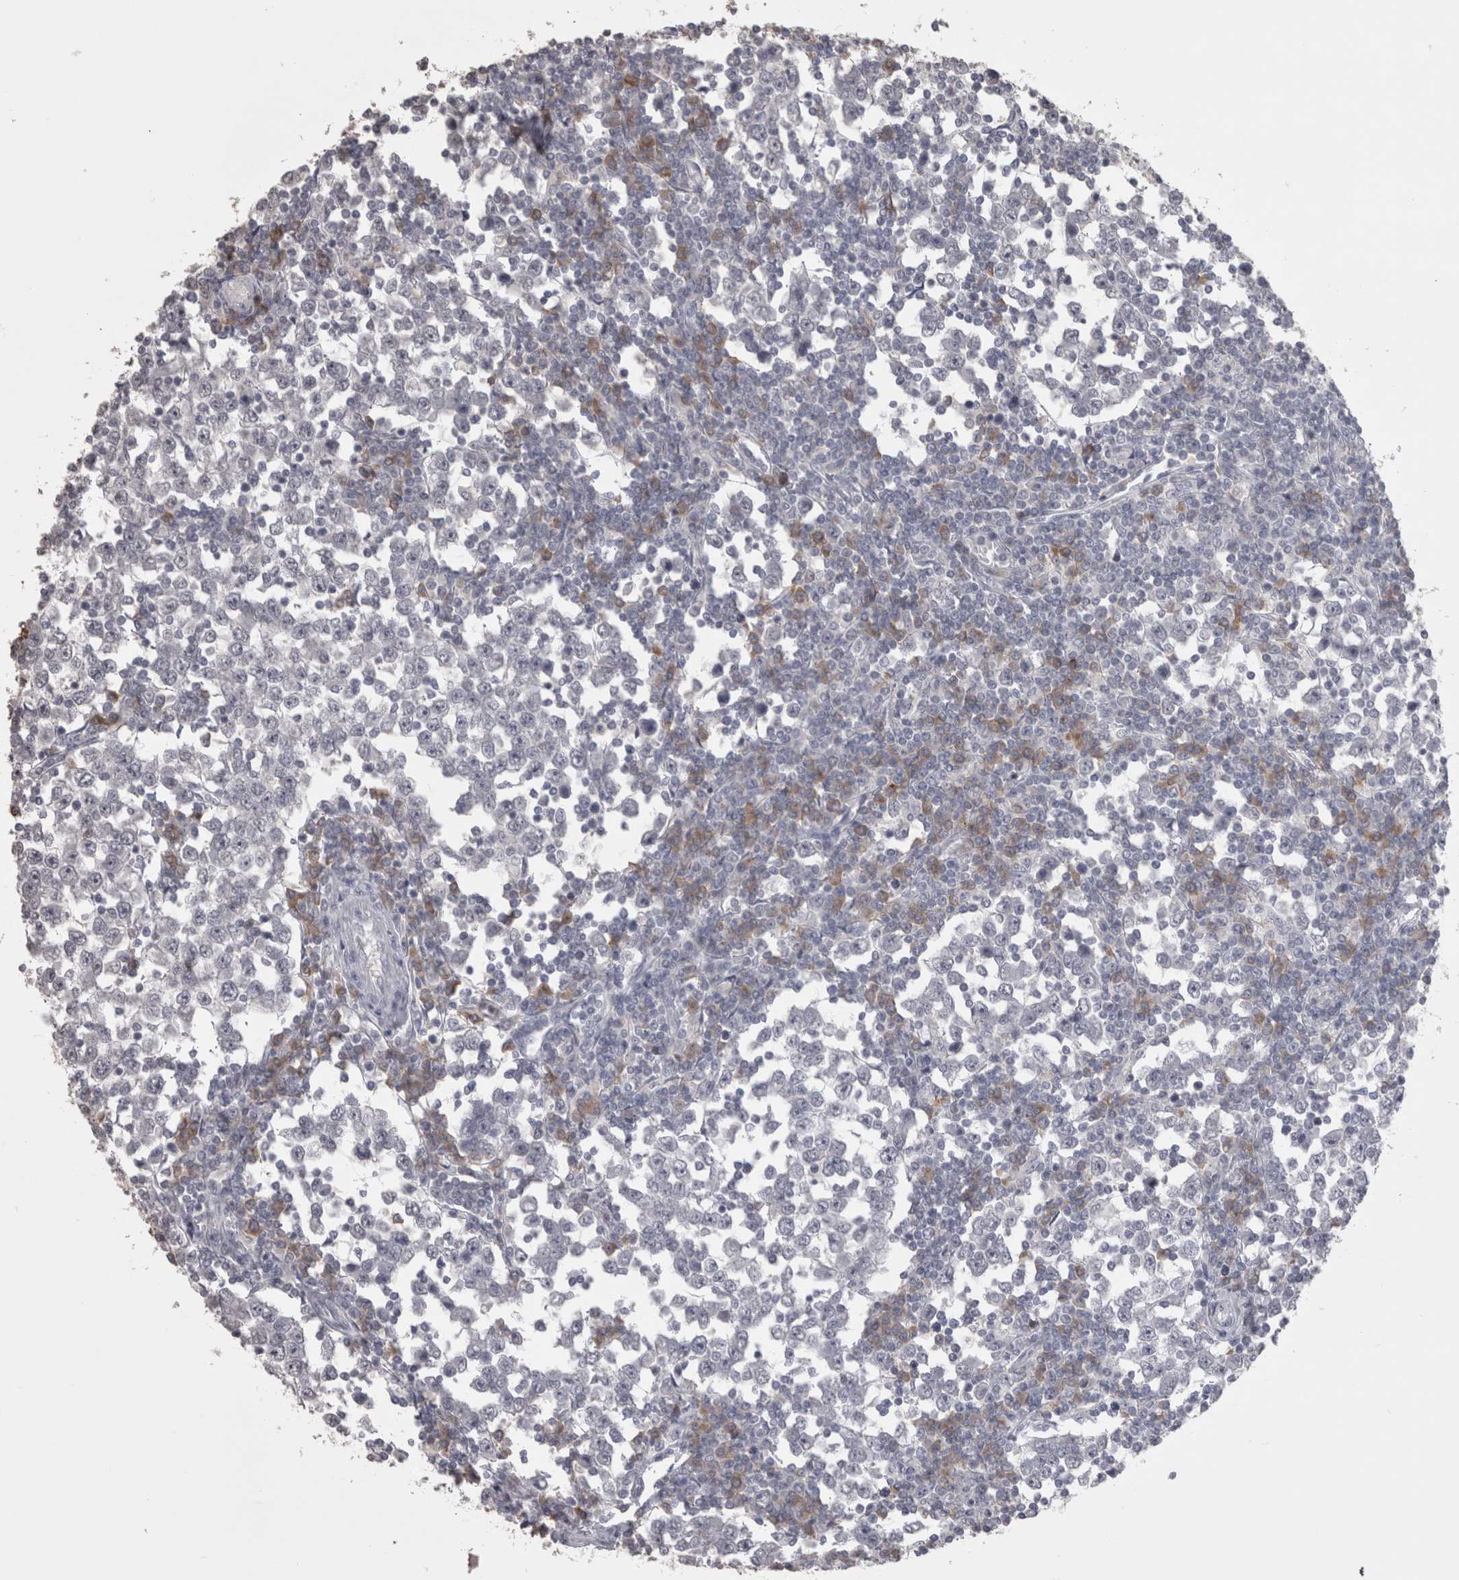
{"staining": {"intensity": "negative", "quantity": "none", "location": "none"}, "tissue": "testis cancer", "cell_type": "Tumor cells", "image_type": "cancer", "snomed": [{"axis": "morphology", "description": "Seminoma, NOS"}, {"axis": "topography", "description": "Testis"}], "caption": "Immunohistochemical staining of human testis cancer exhibits no significant positivity in tumor cells.", "gene": "LAX1", "patient": {"sex": "male", "age": 65}}